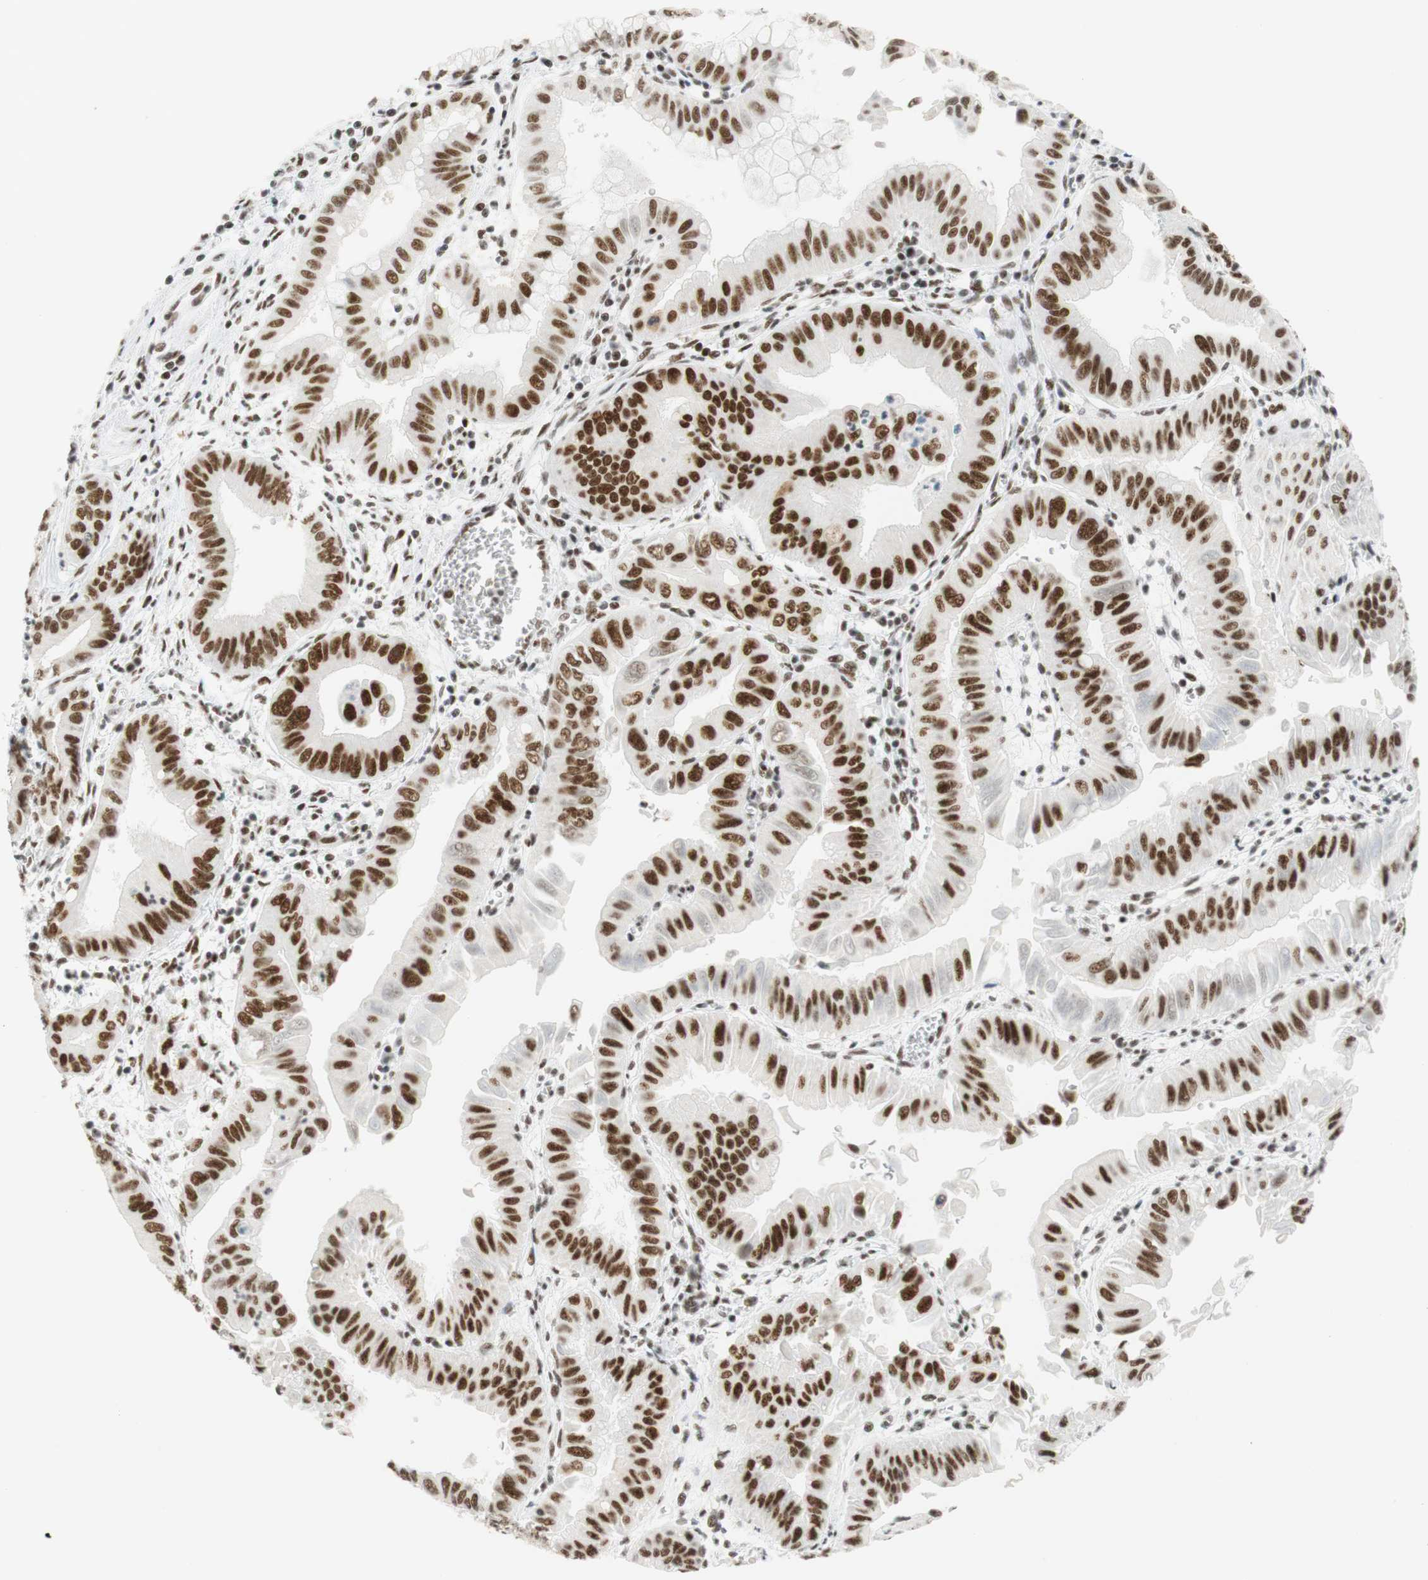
{"staining": {"intensity": "strong", "quantity": "25%-75%", "location": "nuclear"}, "tissue": "pancreatic cancer", "cell_type": "Tumor cells", "image_type": "cancer", "snomed": [{"axis": "morphology", "description": "Normal tissue, NOS"}, {"axis": "topography", "description": "Lymph node"}], "caption": "Pancreatic cancer stained with a protein marker displays strong staining in tumor cells.", "gene": "RNF20", "patient": {"sex": "male", "age": 50}}